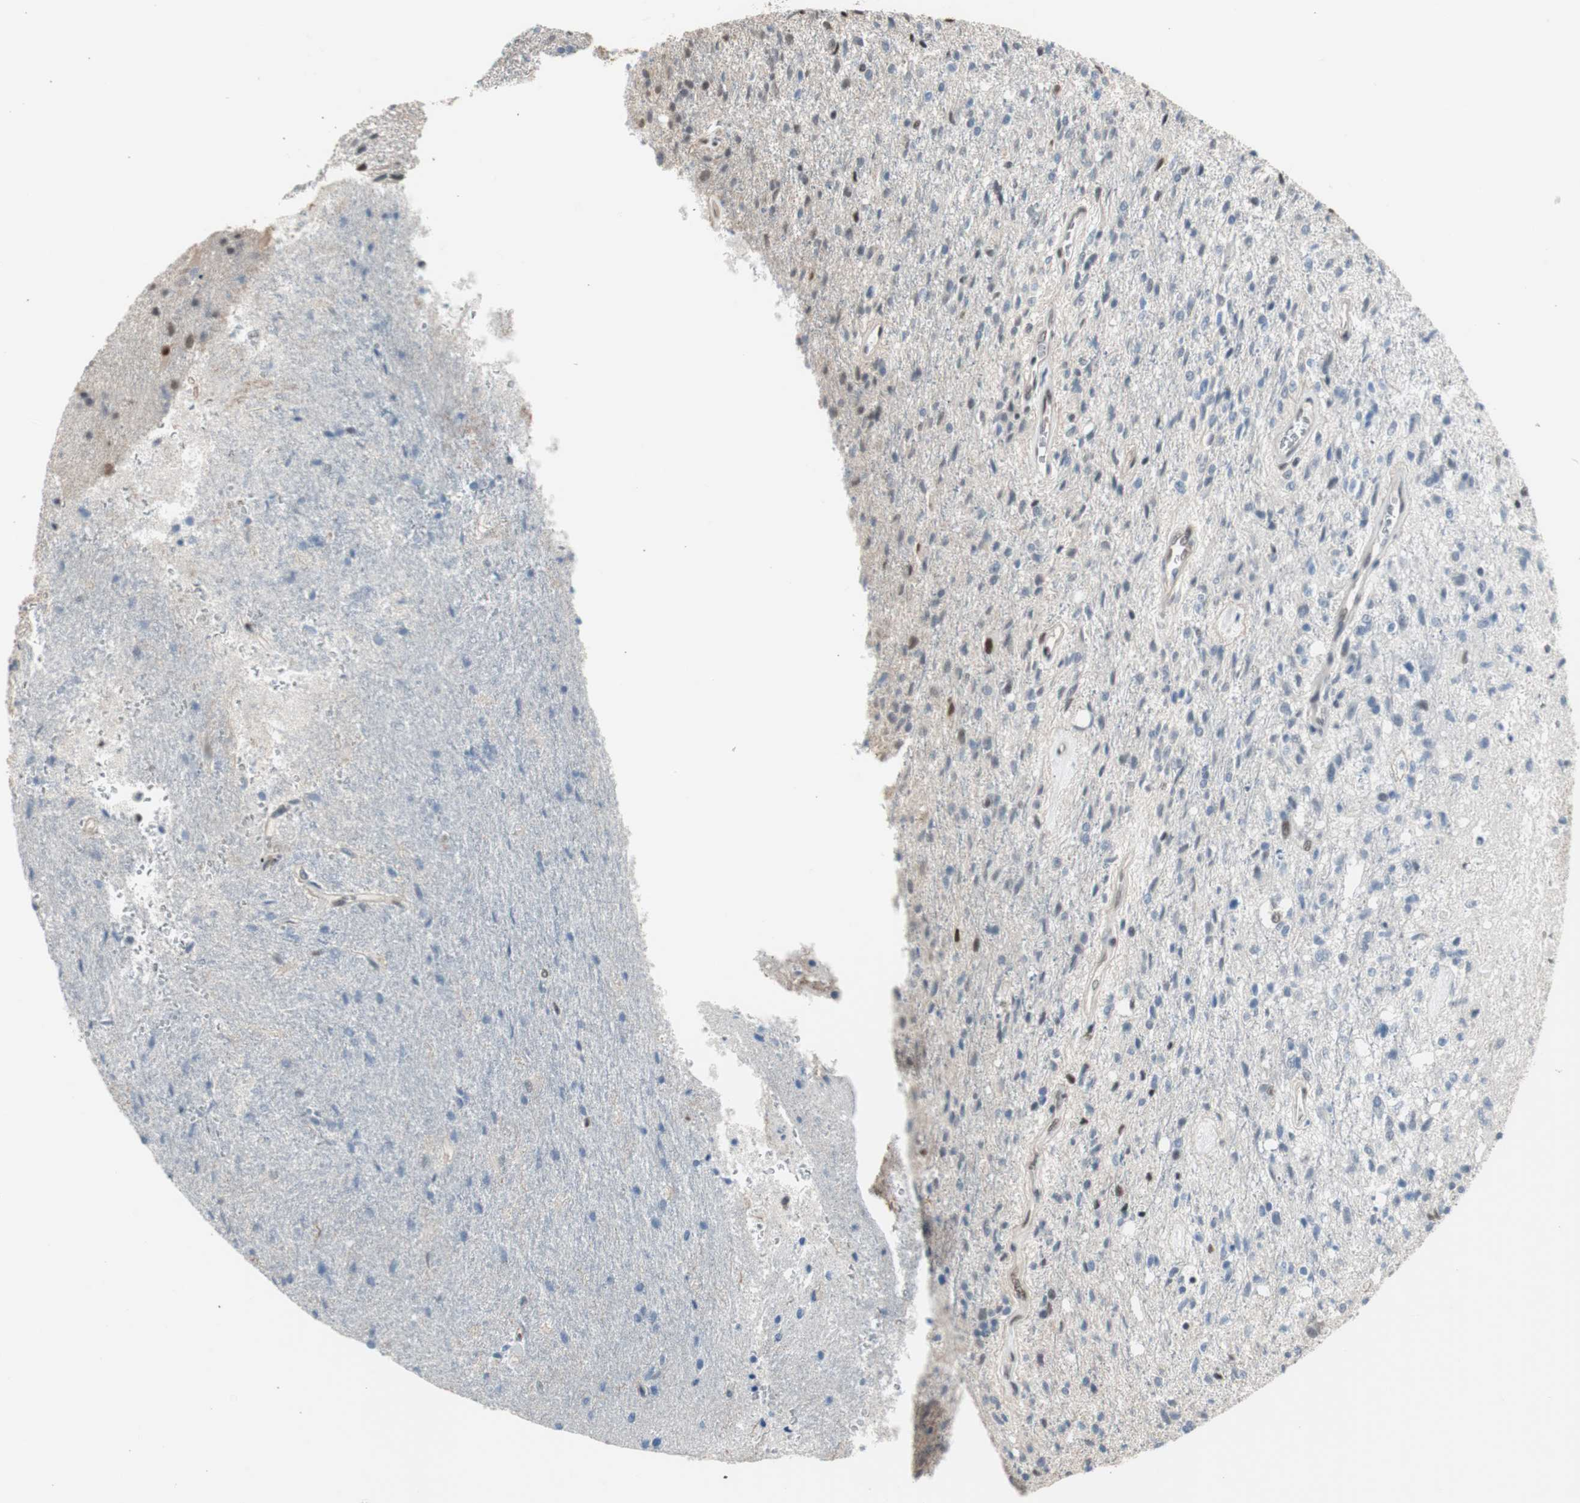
{"staining": {"intensity": "weak", "quantity": "<25%", "location": "nuclear"}, "tissue": "glioma", "cell_type": "Tumor cells", "image_type": "cancer", "snomed": [{"axis": "morphology", "description": "Normal tissue, NOS"}, {"axis": "morphology", "description": "Glioma, malignant, High grade"}, {"axis": "topography", "description": "Cerebral cortex"}], "caption": "A high-resolution micrograph shows IHC staining of malignant glioma (high-grade), which demonstrates no significant staining in tumor cells.", "gene": "PML", "patient": {"sex": "male", "age": 77}}